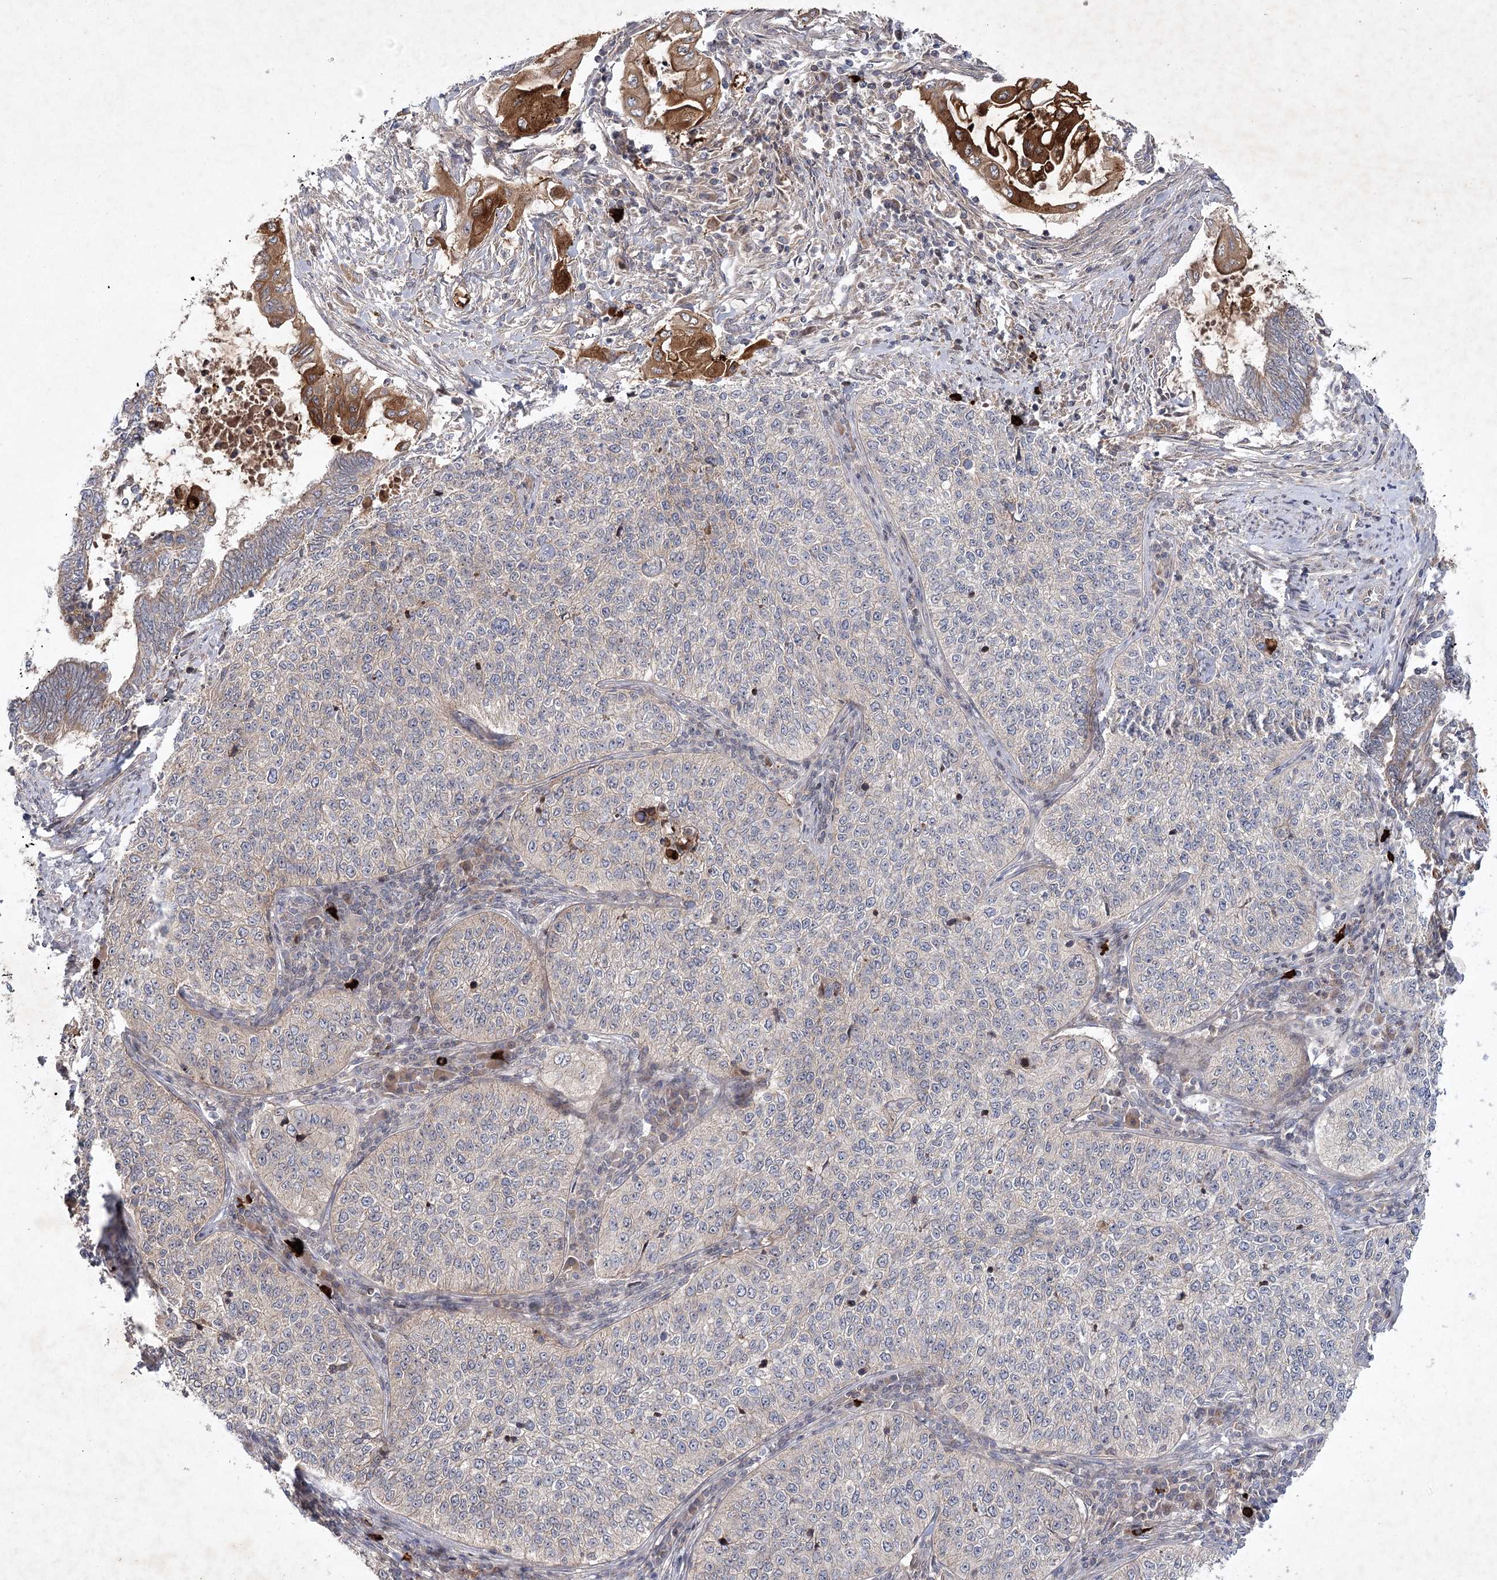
{"staining": {"intensity": "strong", "quantity": "<25%", "location": "cytoplasmic/membranous"}, "tissue": "cervical cancer", "cell_type": "Tumor cells", "image_type": "cancer", "snomed": [{"axis": "morphology", "description": "Squamous cell carcinoma, NOS"}, {"axis": "topography", "description": "Cervix"}], "caption": "This is an image of immunohistochemistry (IHC) staining of cervical cancer (squamous cell carcinoma), which shows strong staining in the cytoplasmic/membranous of tumor cells.", "gene": "MAP3K13", "patient": {"sex": "female", "age": 35}}